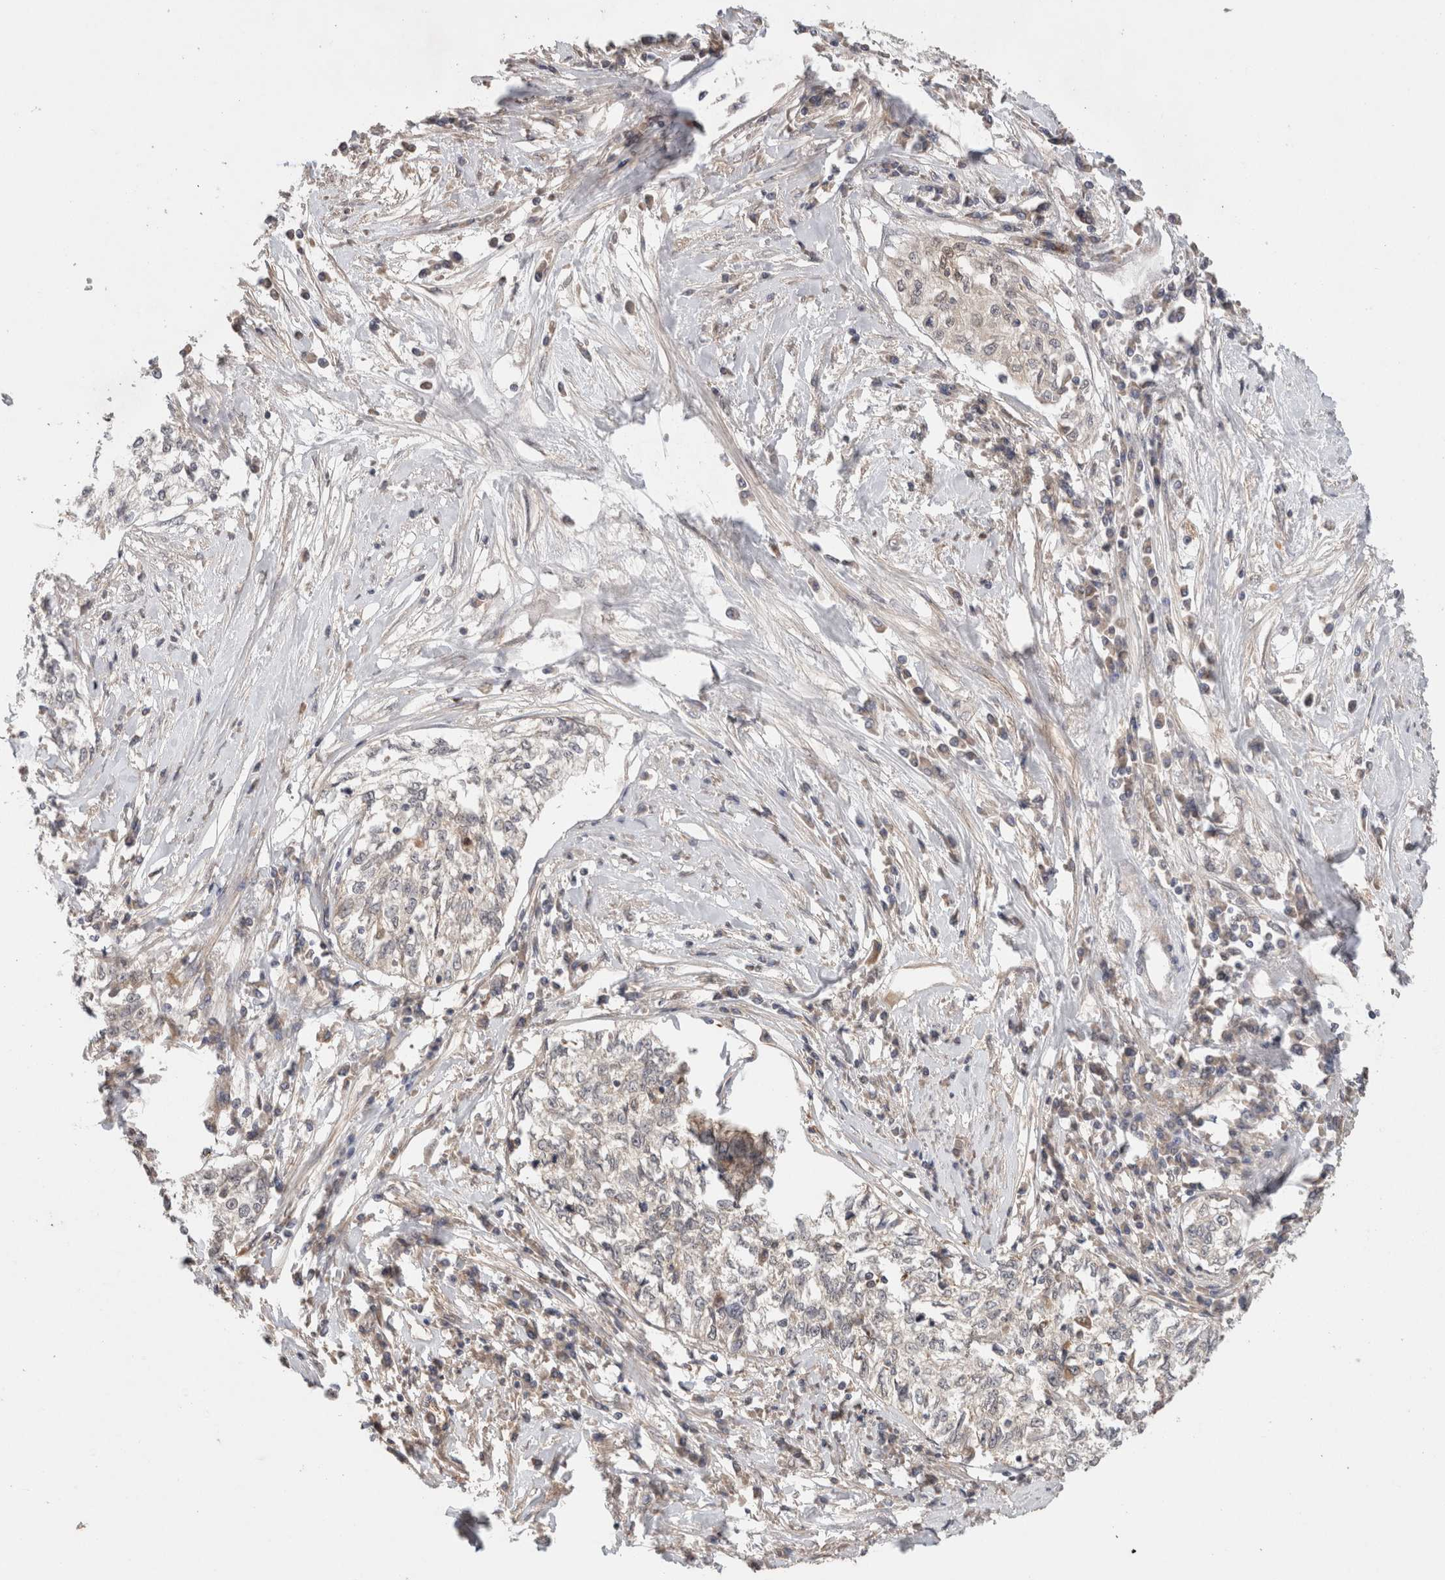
{"staining": {"intensity": "weak", "quantity": "<25%", "location": "cytoplasmic/membranous"}, "tissue": "cervical cancer", "cell_type": "Tumor cells", "image_type": "cancer", "snomed": [{"axis": "morphology", "description": "Squamous cell carcinoma, NOS"}, {"axis": "topography", "description": "Cervix"}], "caption": "Immunohistochemical staining of human cervical cancer (squamous cell carcinoma) reveals no significant expression in tumor cells. (Stains: DAB immunohistochemistry (IHC) with hematoxylin counter stain, Microscopy: brightfield microscopy at high magnification).", "gene": "SGK1", "patient": {"sex": "female", "age": 57}}